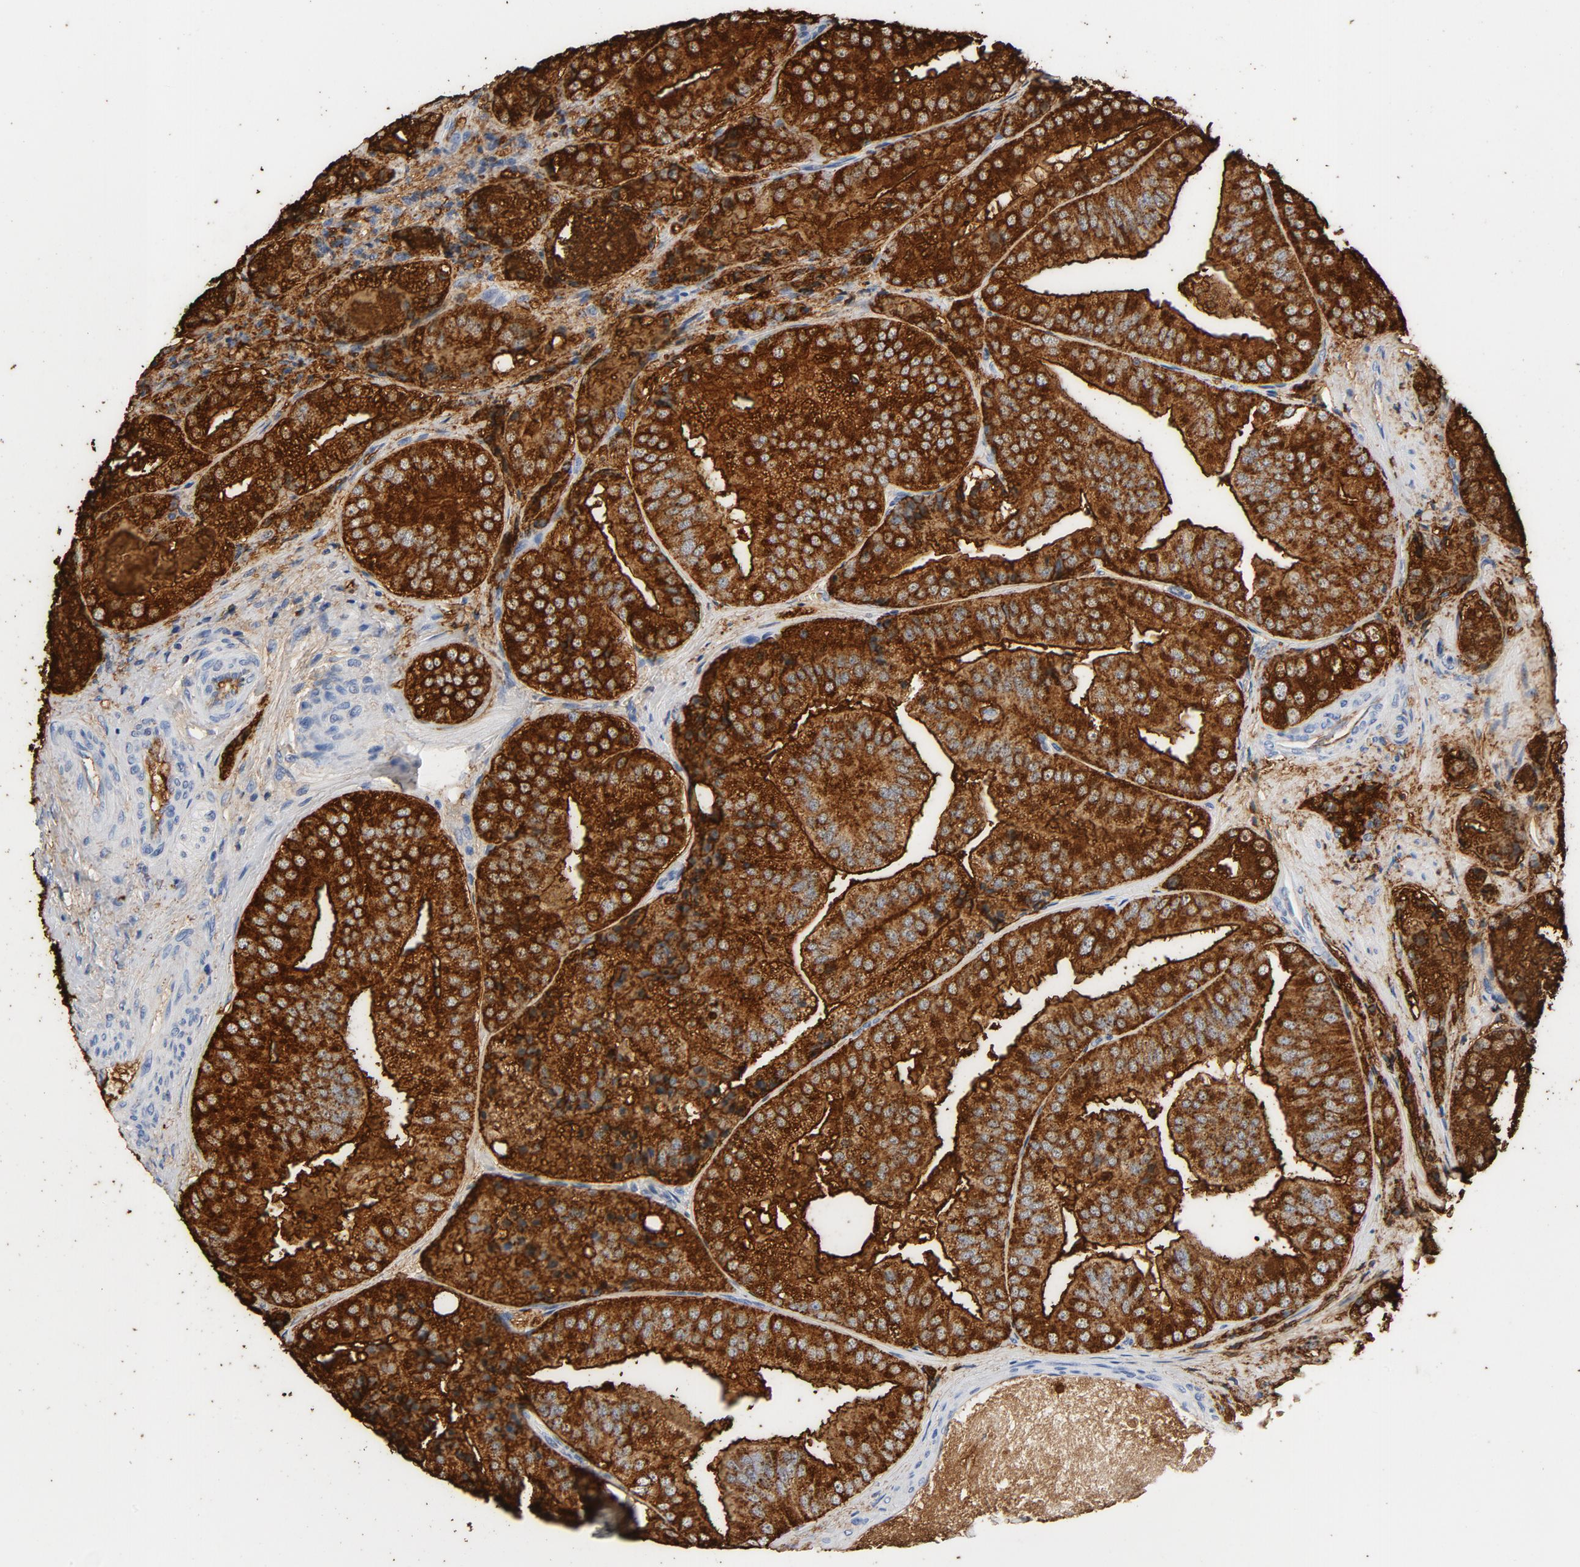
{"staining": {"intensity": "strong", "quantity": ">75%", "location": "cytoplasmic/membranous"}, "tissue": "prostate cancer", "cell_type": "Tumor cells", "image_type": "cancer", "snomed": [{"axis": "morphology", "description": "Adenocarcinoma, Low grade"}, {"axis": "topography", "description": "Prostate"}], "caption": "Protein staining of low-grade adenocarcinoma (prostate) tissue exhibits strong cytoplasmic/membranous expression in about >75% of tumor cells. The staining was performed using DAB (3,3'-diaminobenzidine), with brown indicating positive protein expression. Nuclei are stained blue with hematoxylin.", "gene": "PTPRB", "patient": {"sex": "male", "age": 60}}